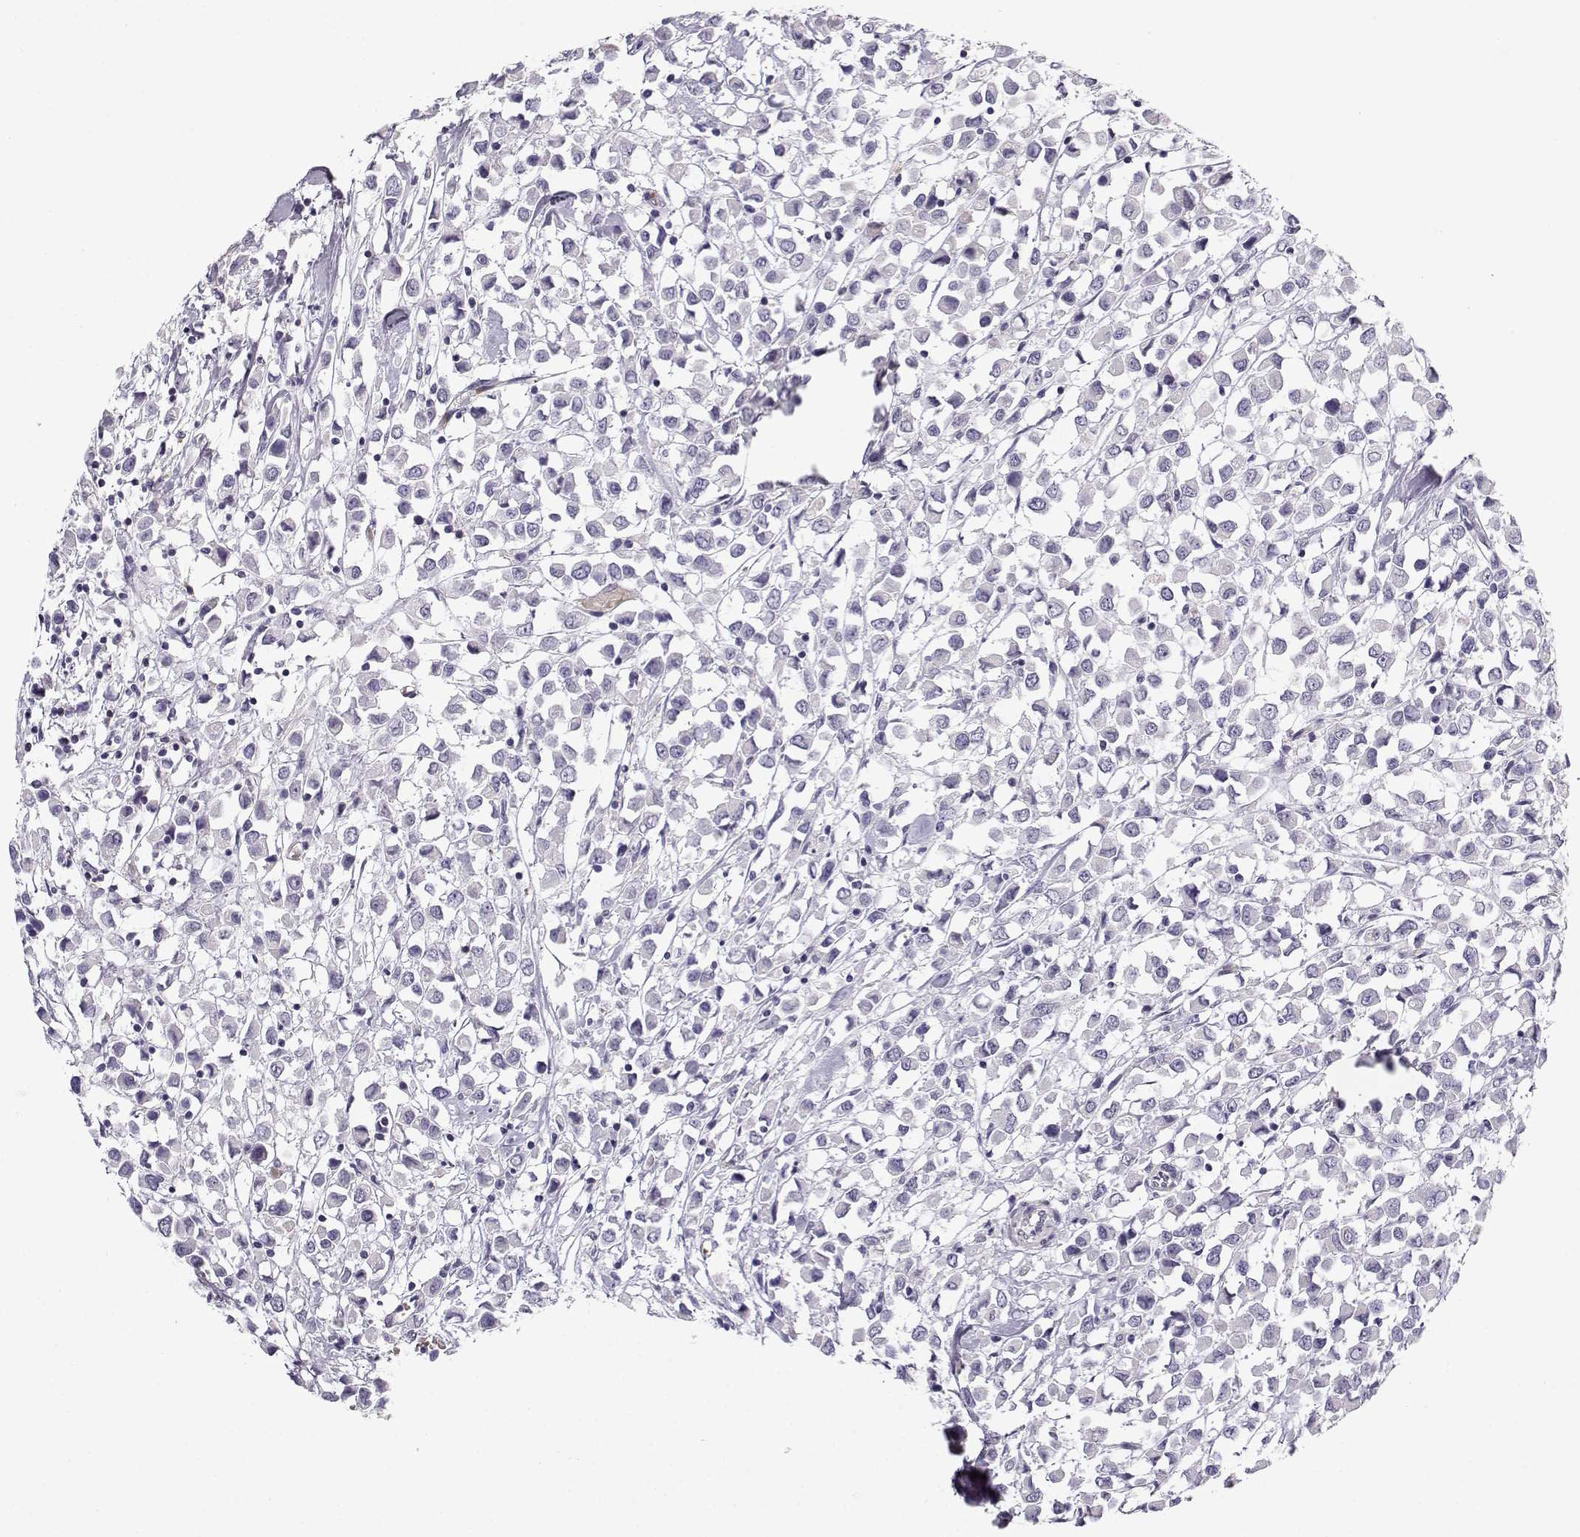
{"staining": {"intensity": "negative", "quantity": "none", "location": "none"}, "tissue": "breast cancer", "cell_type": "Tumor cells", "image_type": "cancer", "snomed": [{"axis": "morphology", "description": "Duct carcinoma"}, {"axis": "topography", "description": "Breast"}], "caption": "Invasive ductal carcinoma (breast) was stained to show a protein in brown. There is no significant expression in tumor cells.", "gene": "MYO1A", "patient": {"sex": "female", "age": 61}}